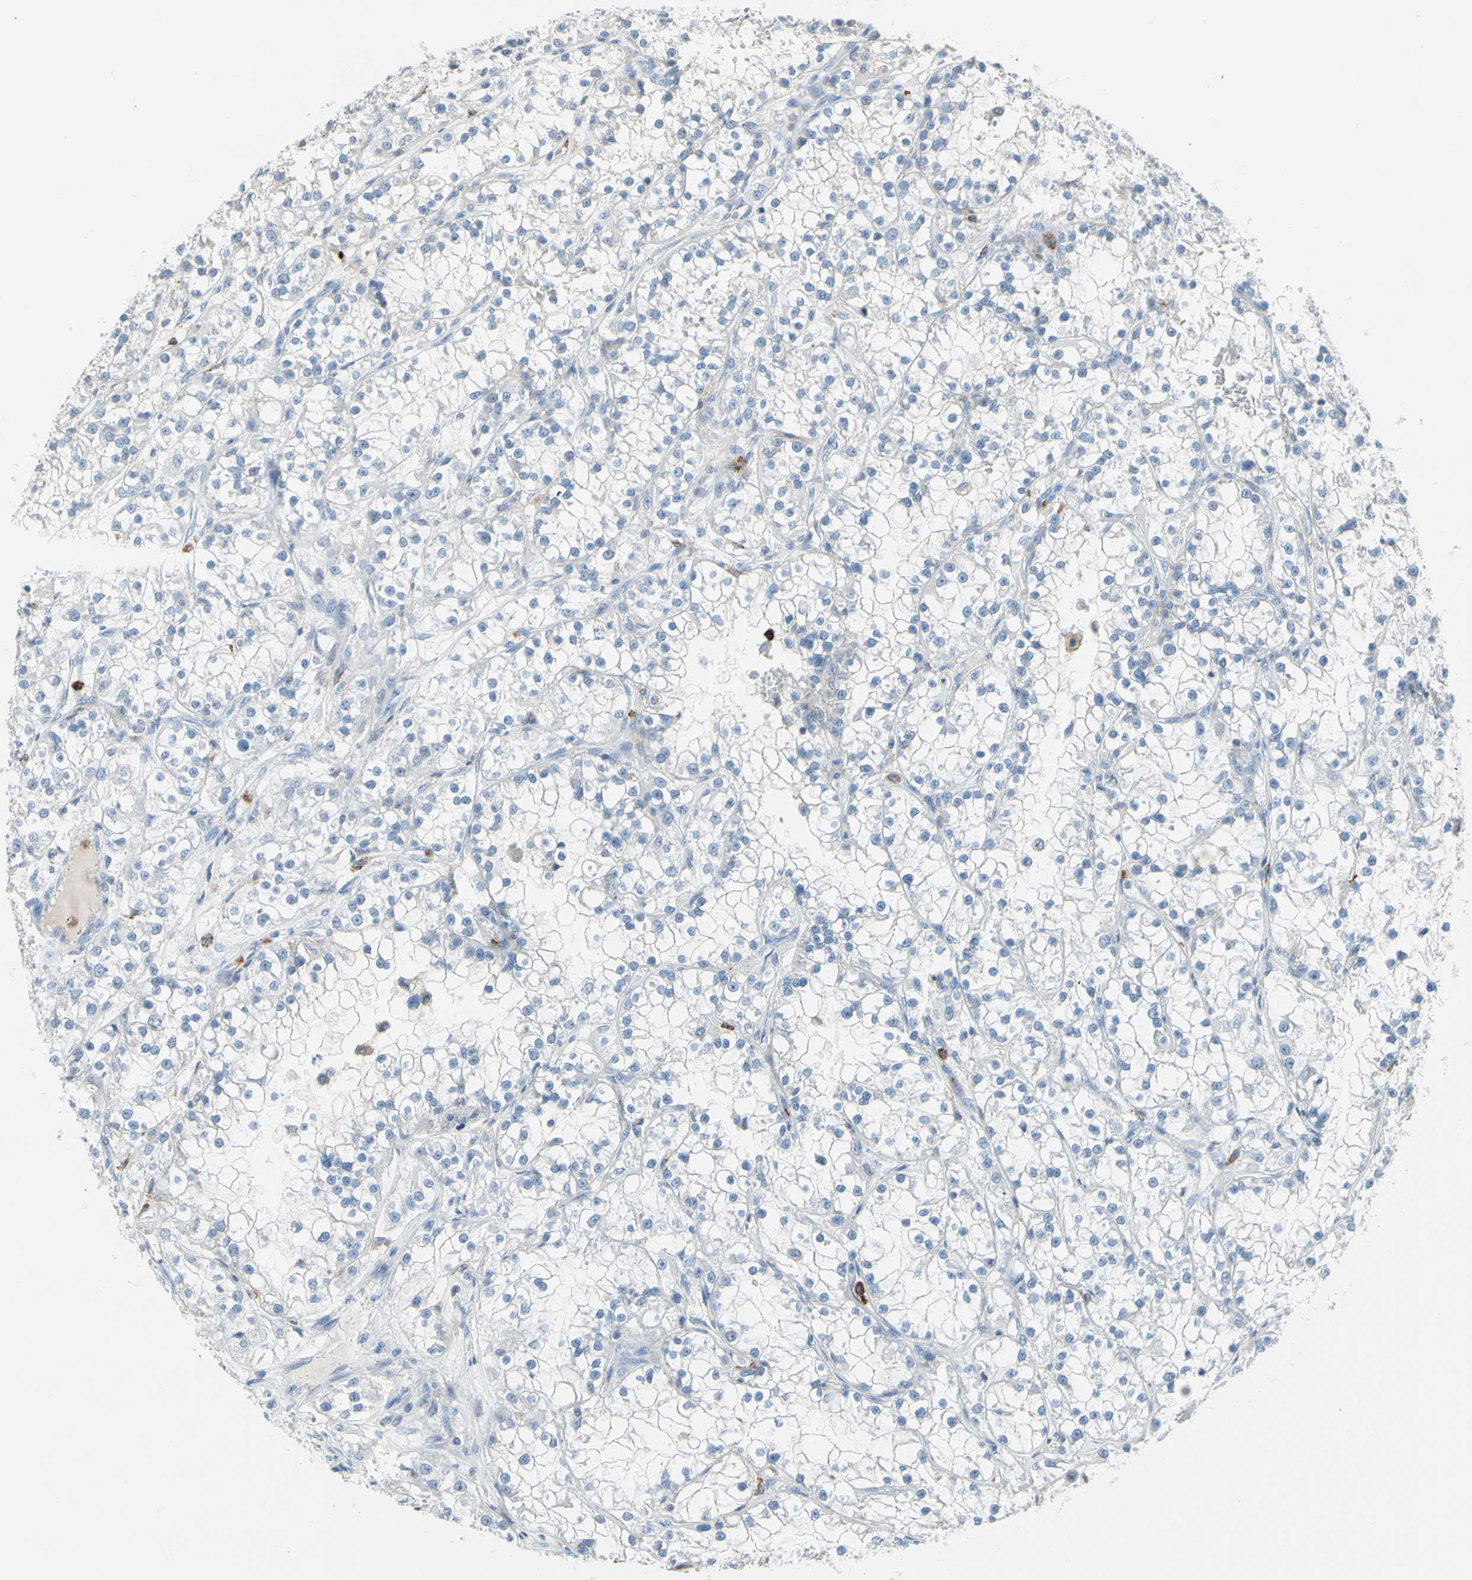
{"staining": {"intensity": "negative", "quantity": "none", "location": "none"}, "tissue": "renal cancer", "cell_type": "Tumor cells", "image_type": "cancer", "snomed": [{"axis": "morphology", "description": "Adenocarcinoma, NOS"}, {"axis": "topography", "description": "Kidney"}], "caption": "Tumor cells are negative for brown protein staining in adenocarcinoma (renal). The staining was performed using DAB (3,3'-diaminobenzidine) to visualize the protein expression in brown, while the nuclei were stained in blue with hematoxylin (Magnification: 20x).", "gene": "CLEC4A", "patient": {"sex": "female", "age": 52}}